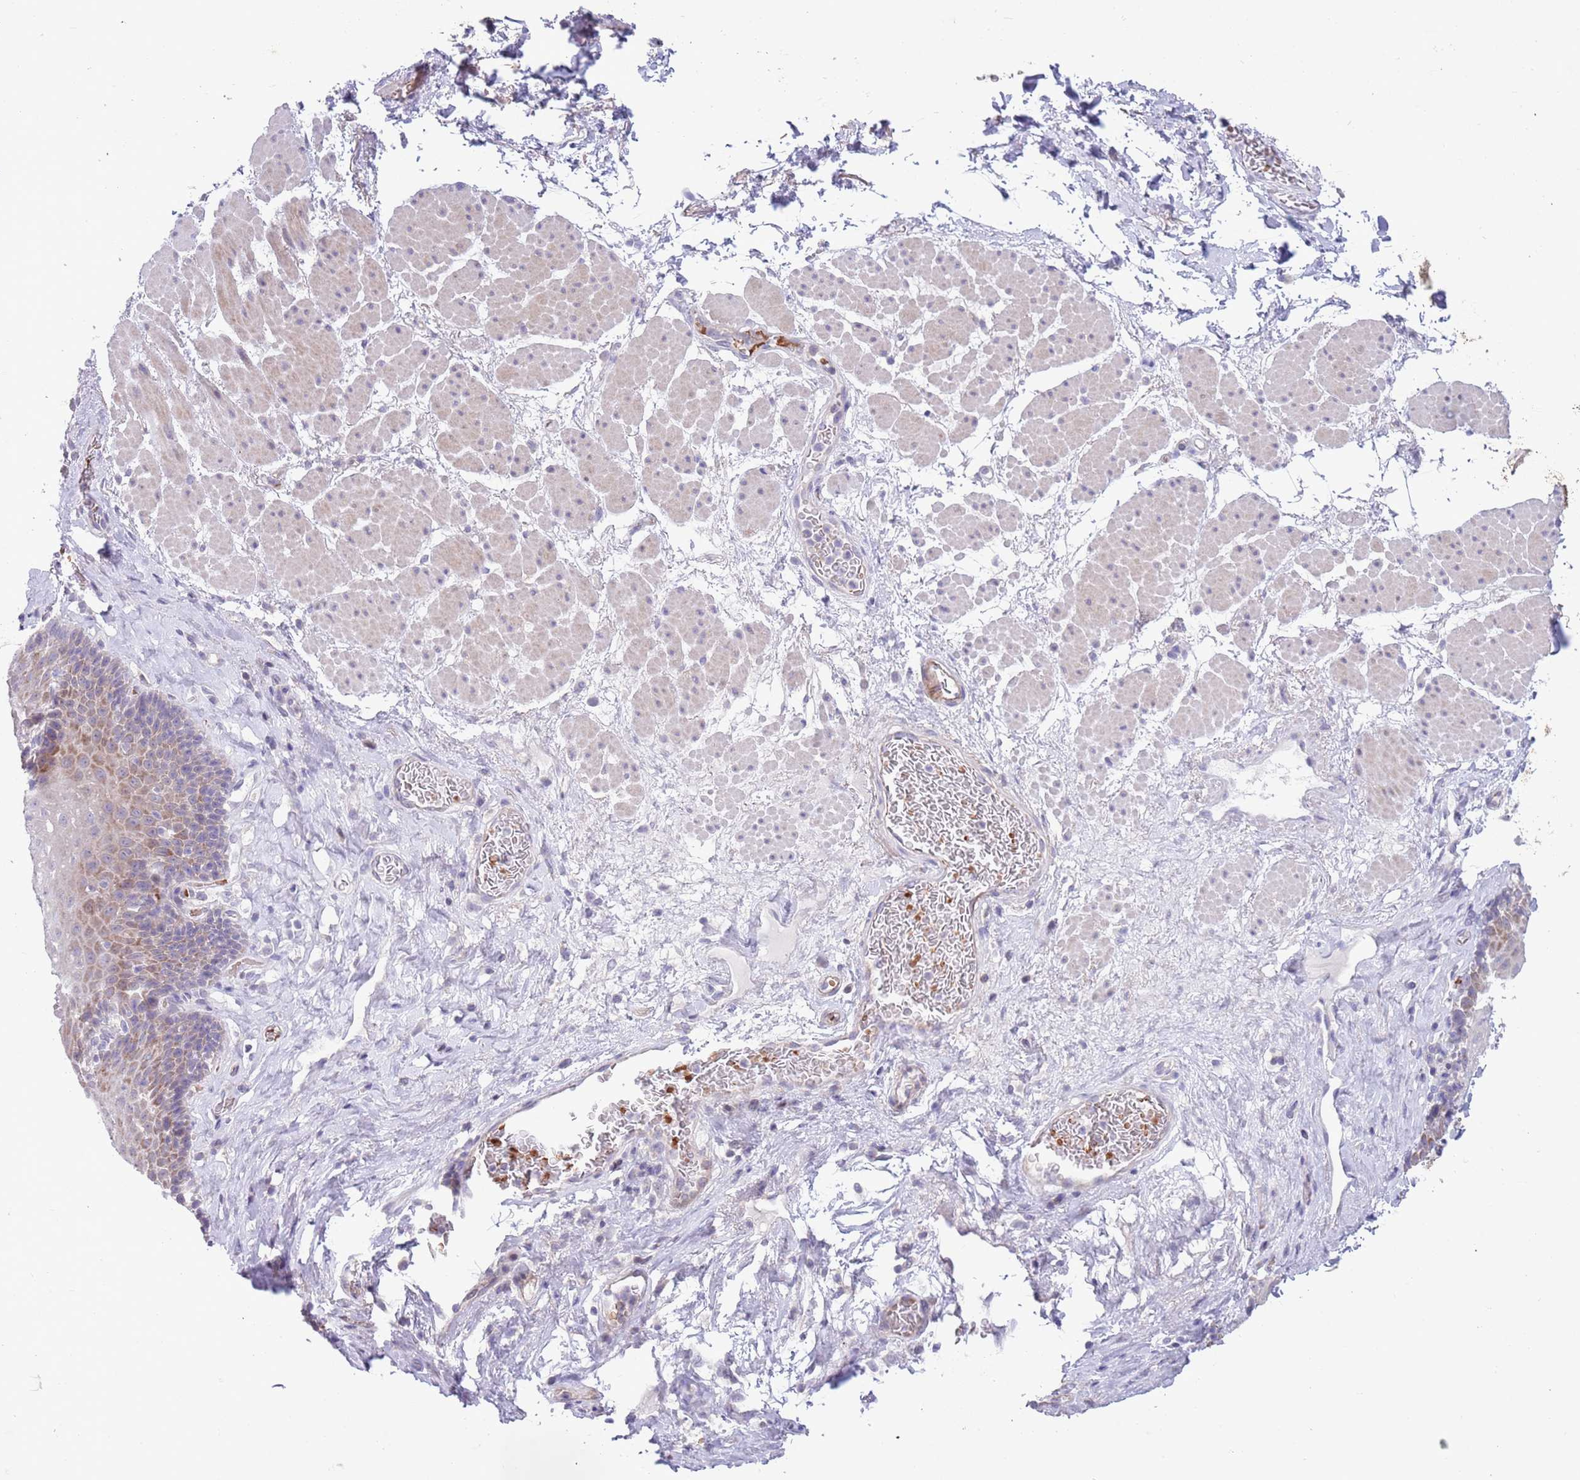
{"staining": {"intensity": "weak", "quantity": "25%-75%", "location": "cytoplasmic/membranous"}, "tissue": "esophagus", "cell_type": "Squamous epithelial cells", "image_type": "normal", "snomed": [{"axis": "morphology", "description": "Normal tissue, NOS"}, {"axis": "topography", "description": "Esophagus"}], "caption": "The micrograph demonstrates a brown stain indicating the presence of a protein in the cytoplasmic/membranous of squamous epithelial cells in esophagus.", "gene": "ZNF14", "patient": {"sex": "female", "age": 66}}